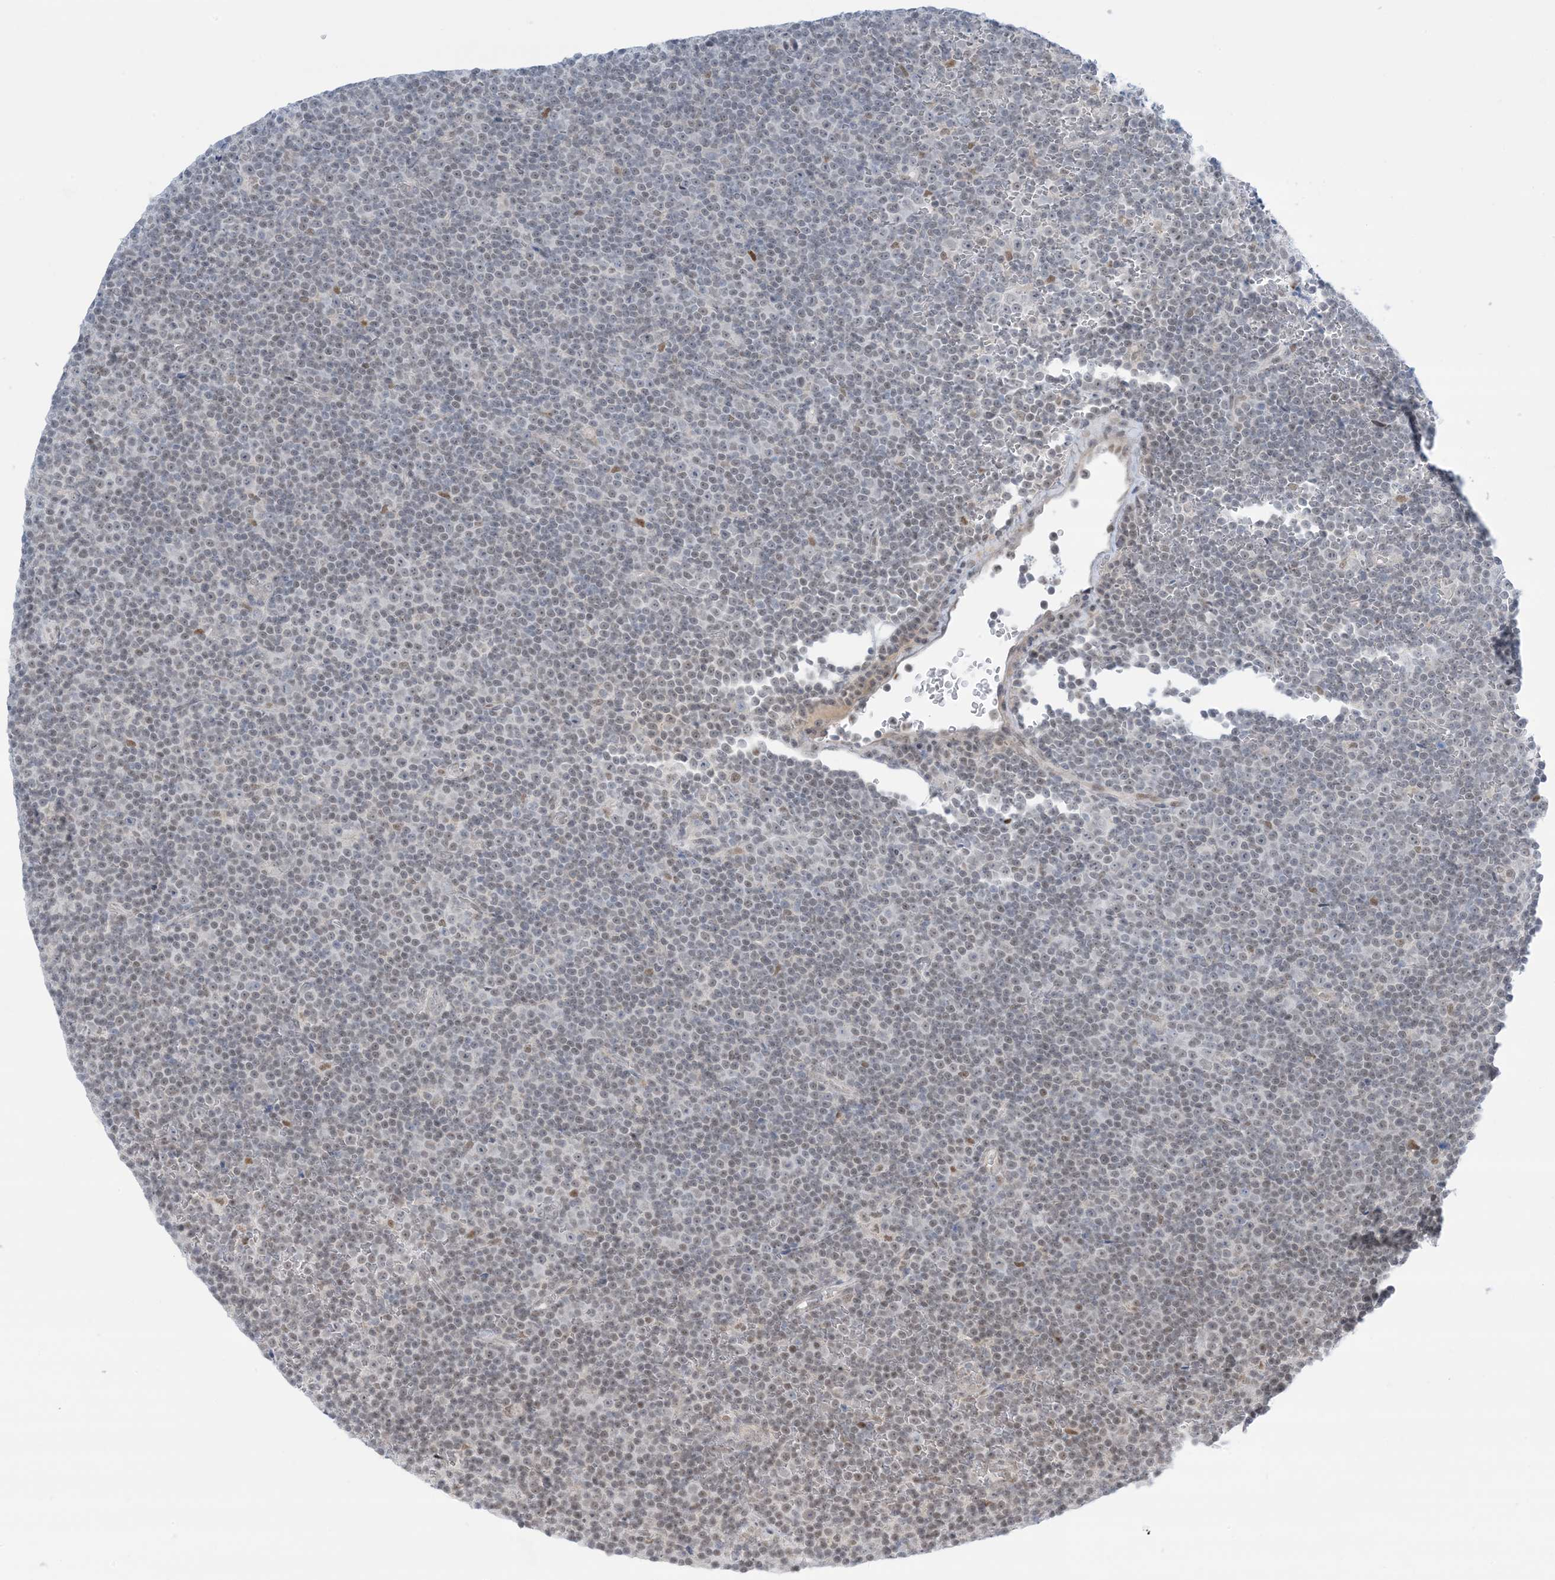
{"staining": {"intensity": "weak", "quantity": "<25%", "location": "nuclear"}, "tissue": "lymphoma", "cell_type": "Tumor cells", "image_type": "cancer", "snomed": [{"axis": "morphology", "description": "Malignant lymphoma, non-Hodgkin's type, Low grade"}, {"axis": "topography", "description": "Lymph node"}], "caption": "Immunohistochemistry (IHC) photomicrograph of neoplastic tissue: human lymphoma stained with DAB shows no significant protein expression in tumor cells.", "gene": "TFPT", "patient": {"sex": "female", "age": 67}}